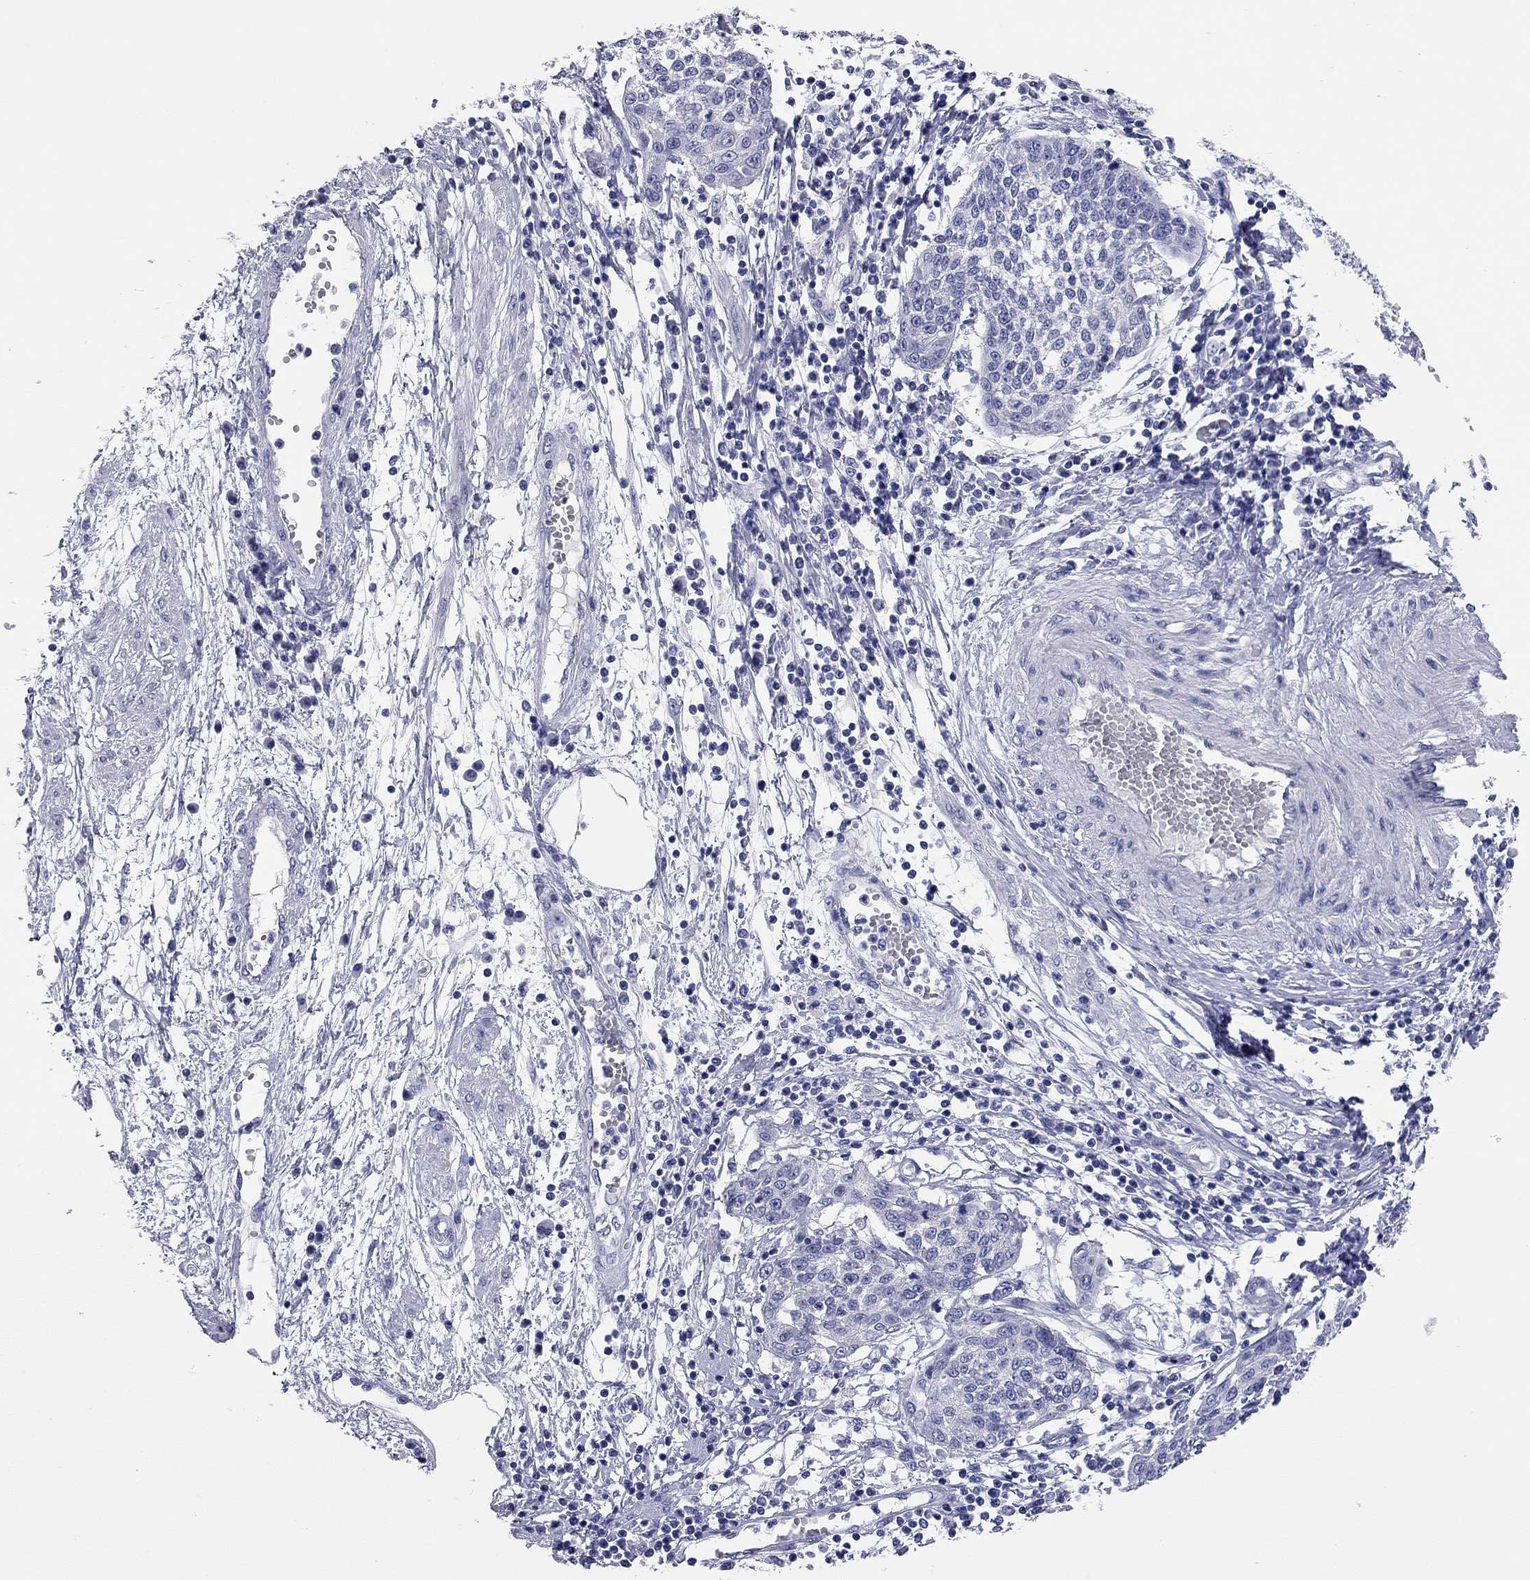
{"staining": {"intensity": "negative", "quantity": "none", "location": "none"}, "tissue": "cervical cancer", "cell_type": "Tumor cells", "image_type": "cancer", "snomed": [{"axis": "morphology", "description": "Squamous cell carcinoma, NOS"}, {"axis": "topography", "description": "Cervix"}], "caption": "IHC micrograph of neoplastic tissue: human cervical squamous cell carcinoma stained with DAB (3,3'-diaminobenzidine) exhibits no significant protein expression in tumor cells.", "gene": "TMEM221", "patient": {"sex": "female", "age": 34}}